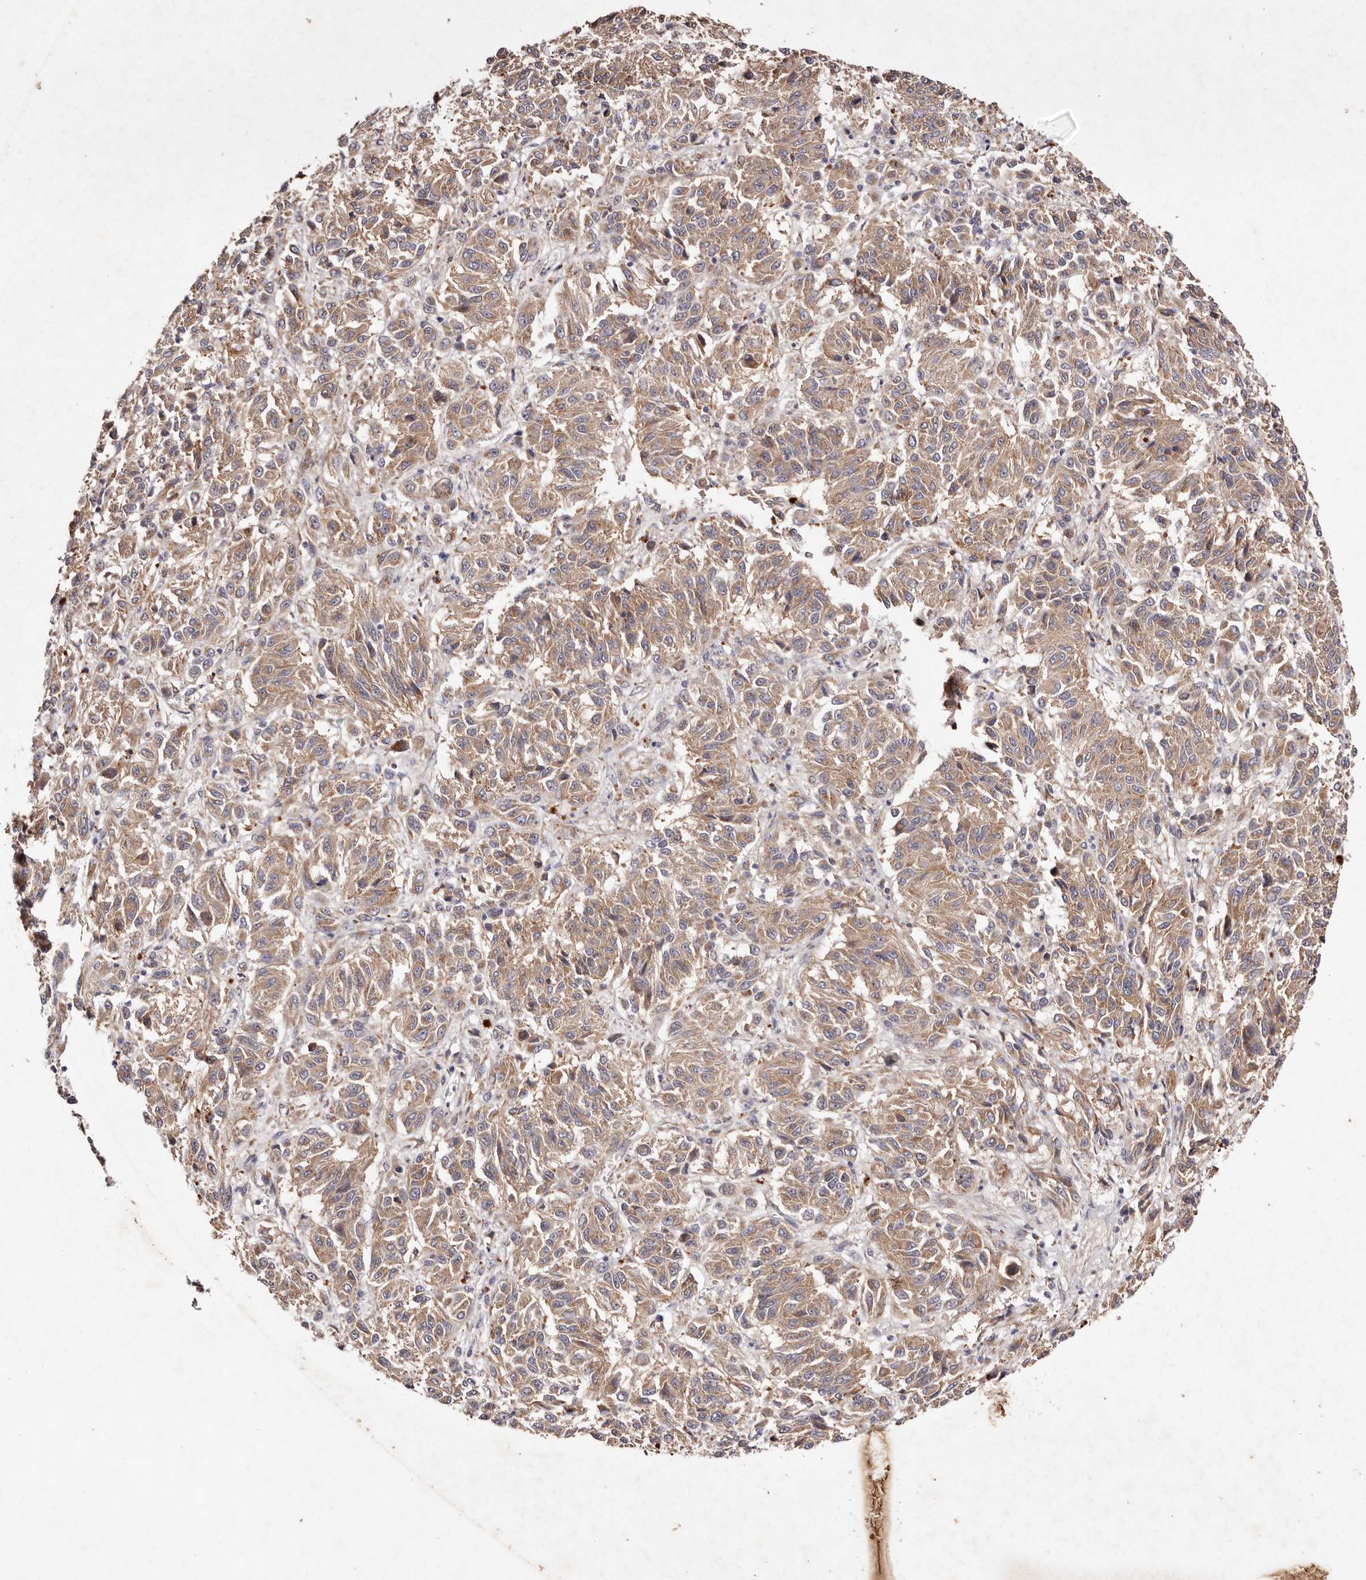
{"staining": {"intensity": "moderate", "quantity": ">75%", "location": "cytoplasmic/membranous"}, "tissue": "melanoma", "cell_type": "Tumor cells", "image_type": "cancer", "snomed": [{"axis": "morphology", "description": "Malignant melanoma, Metastatic site"}, {"axis": "topography", "description": "Lung"}], "caption": "Approximately >75% of tumor cells in human melanoma reveal moderate cytoplasmic/membranous protein positivity as visualized by brown immunohistochemical staining.", "gene": "TSC2", "patient": {"sex": "male", "age": 64}}